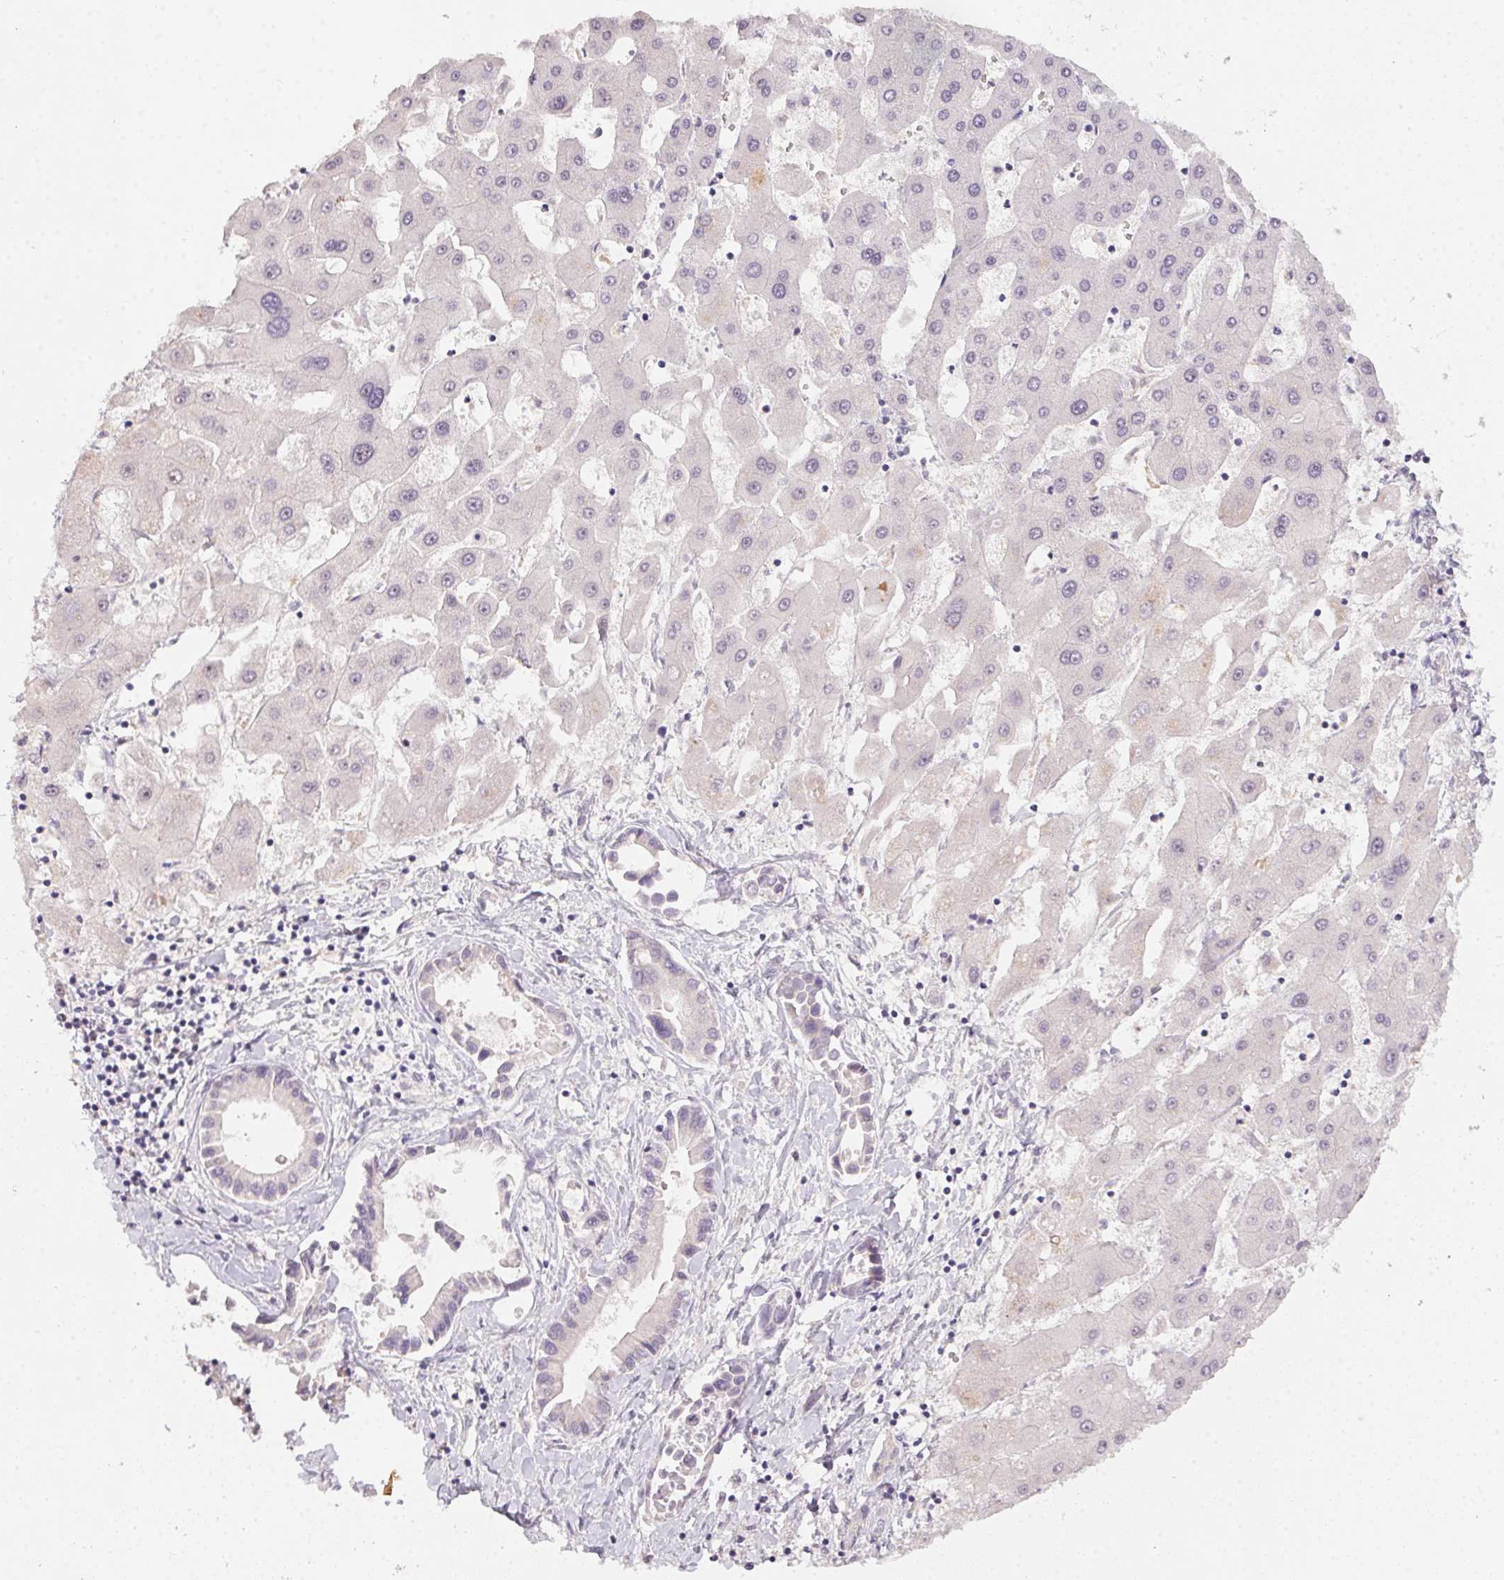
{"staining": {"intensity": "negative", "quantity": "none", "location": "none"}, "tissue": "liver cancer", "cell_type": "Tumor cells", "image_type": "cancer", "snomed": [{"axis": "morphology", "description": "Cholangiocarcinoma"}, {"axis": "topography", "description": "Liver"}], "caption": "There is no significant positivity in tumor cells of cholangiocarcinoma (liver). (DAB immunohistochemistry (IHC) with hematoxylin counter stain).", "gene": "BATF2", "patient": {"sex": "male", "age": 66}}